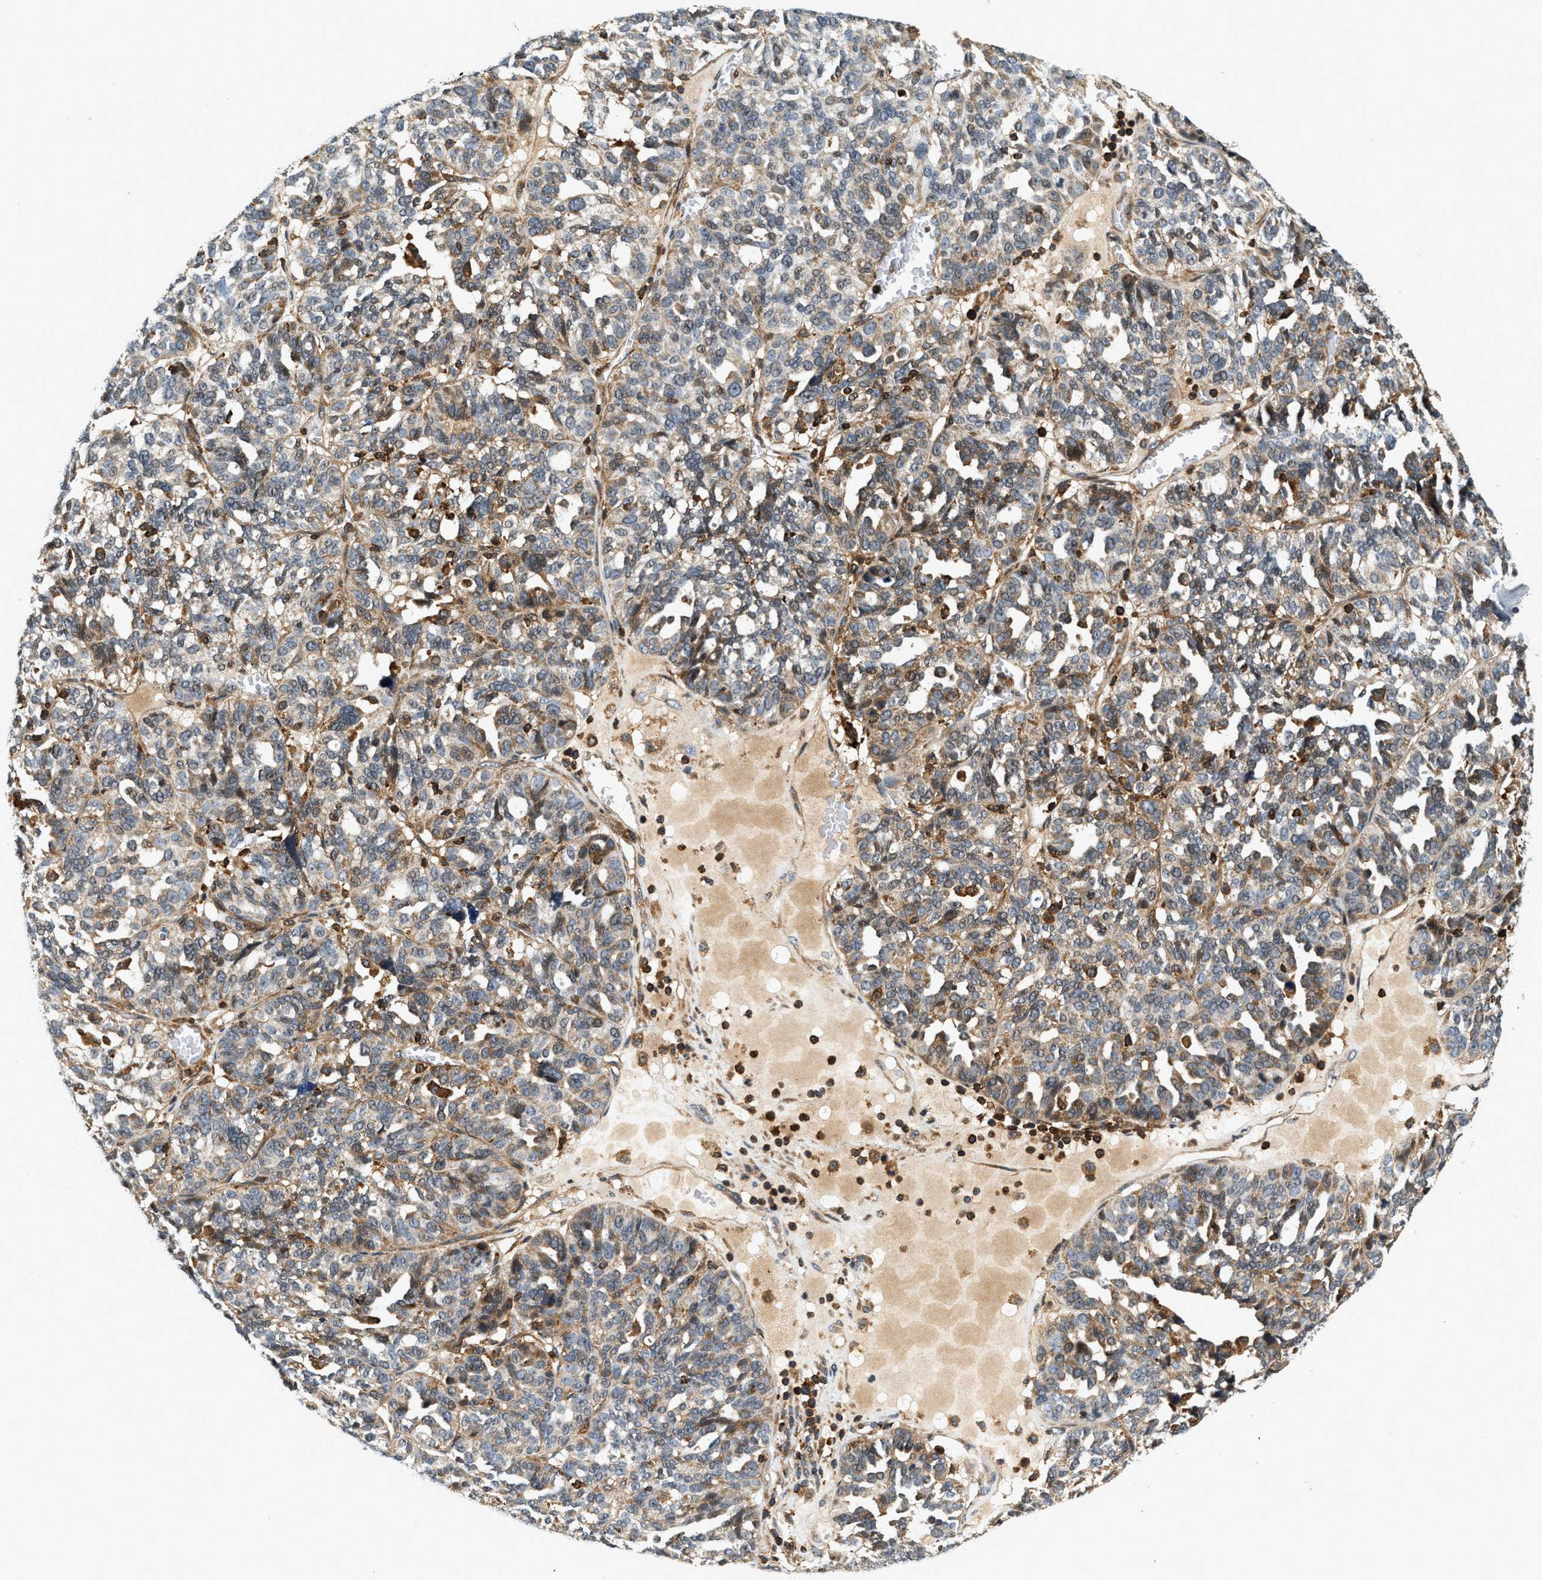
{"staining": {"intensity": "moderate", "quantity": "25%-75%", "location": "cytoplasmic/membranous"}, "tissue": "ovarian cancer", "cell_type": "Tumor cells", "image_type": "cancer", "snomed": [{"axis": "morphology", "description": "Cystadenocarcinoma, serous, NOS"}, {"axis": "topography", "description": "Ovary"}], "caption": "The immunohistochemical stain shows moderate cytoplasmic/membranous positivity in tumor cells of serous cystadenocarcinoma (ovarian) tissue.", "gene": "SAMD9", "patient": {"sex": "female", "age": 59}}